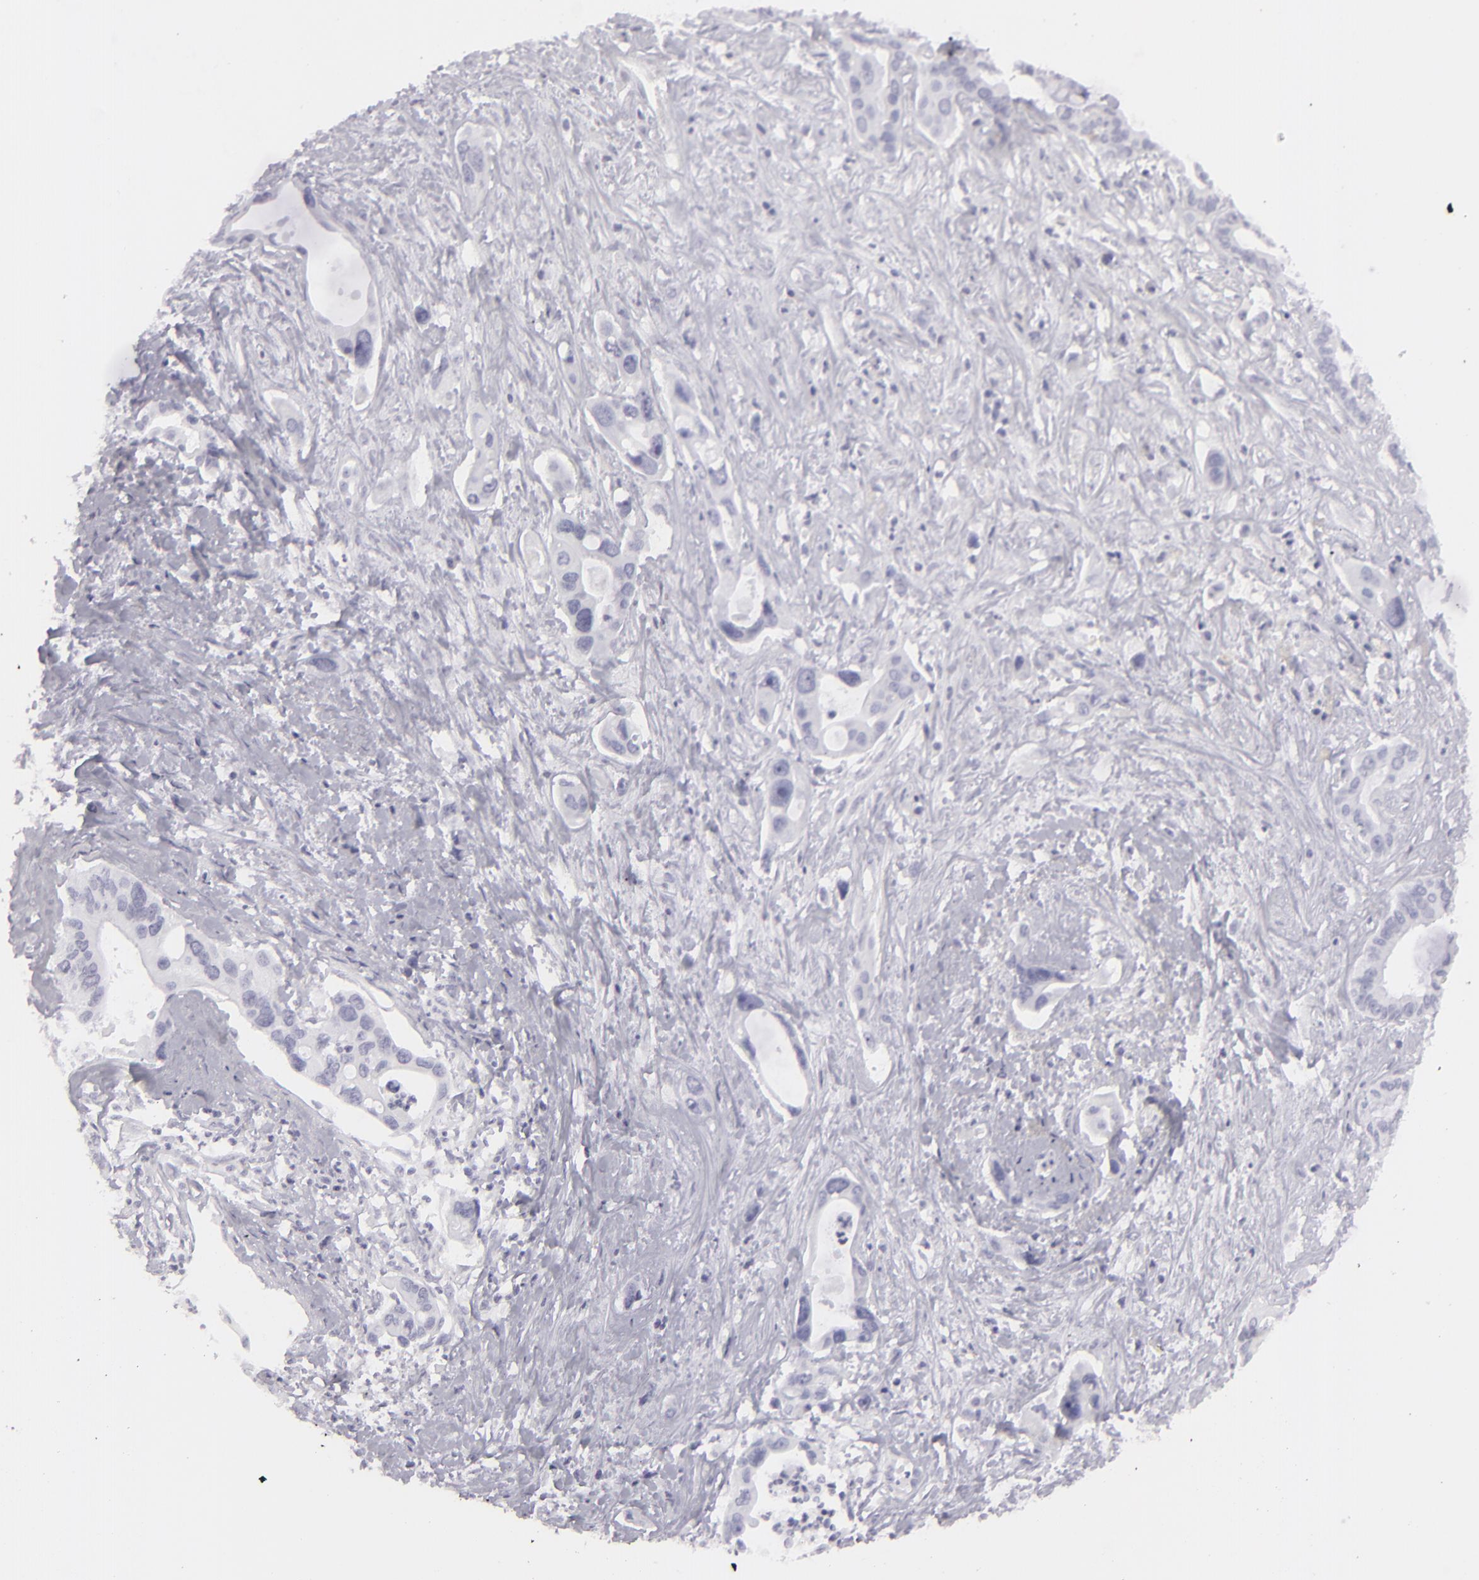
{"staining": {"intensity": "negative", "quantity": "none", "location": "none"}, "tissue": "liver cancer", "cell_type": "Tumor cells", "image_type": "cancer", "snomed": [{"axis": "morphology", "description": "Cholangiocarcinoma"}, {"axis": "topography", "description": "Liver"}], "caption": "A micrograph of human liver cancer (cholangiocarcinoma) is negative for staining in tumor cells.", "gene": "FLG", "patient": {"sex": "female", "age": 65}}